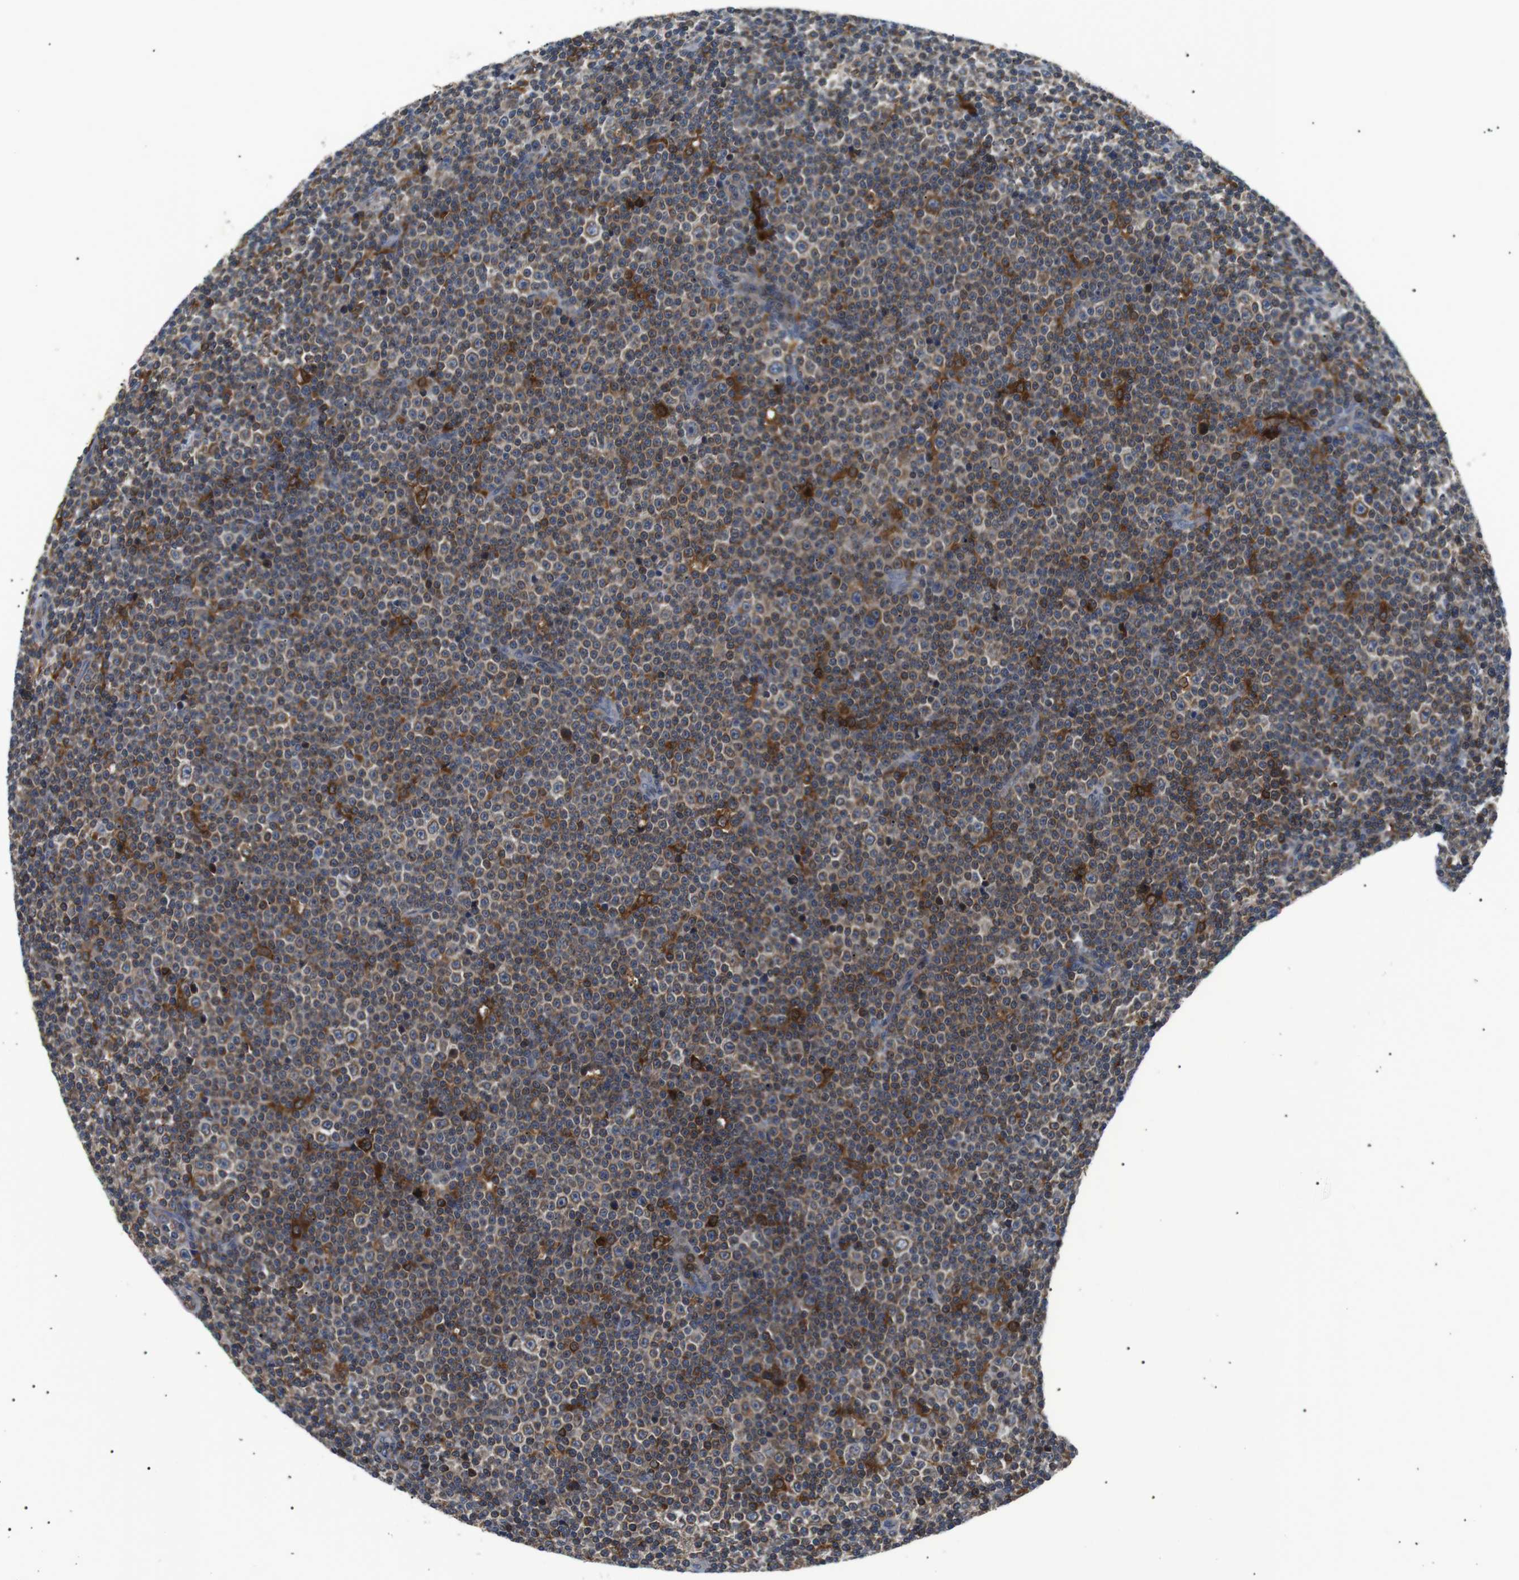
{"staining": {"intensity": "weak", "quantity": ">75%", "location": "cytoplasmic/membranous"}, "tissue": "lymphoma", "cell_type": "Tumor cells", "image_type": "cancer", "snomed": [{"axis": "morphology", "description": "Malignant lymphoma, non-Hodgkin's type, Low grade"}, {"axis": "topography", "description": "Lymph node"}], "caption": "A brown stain labels weak cytoplasmic/membranous expression of a protein in human lymphoma tumor cells.", "gene": "RAB9A", "patient": {"sex": "female", "age": 67}}